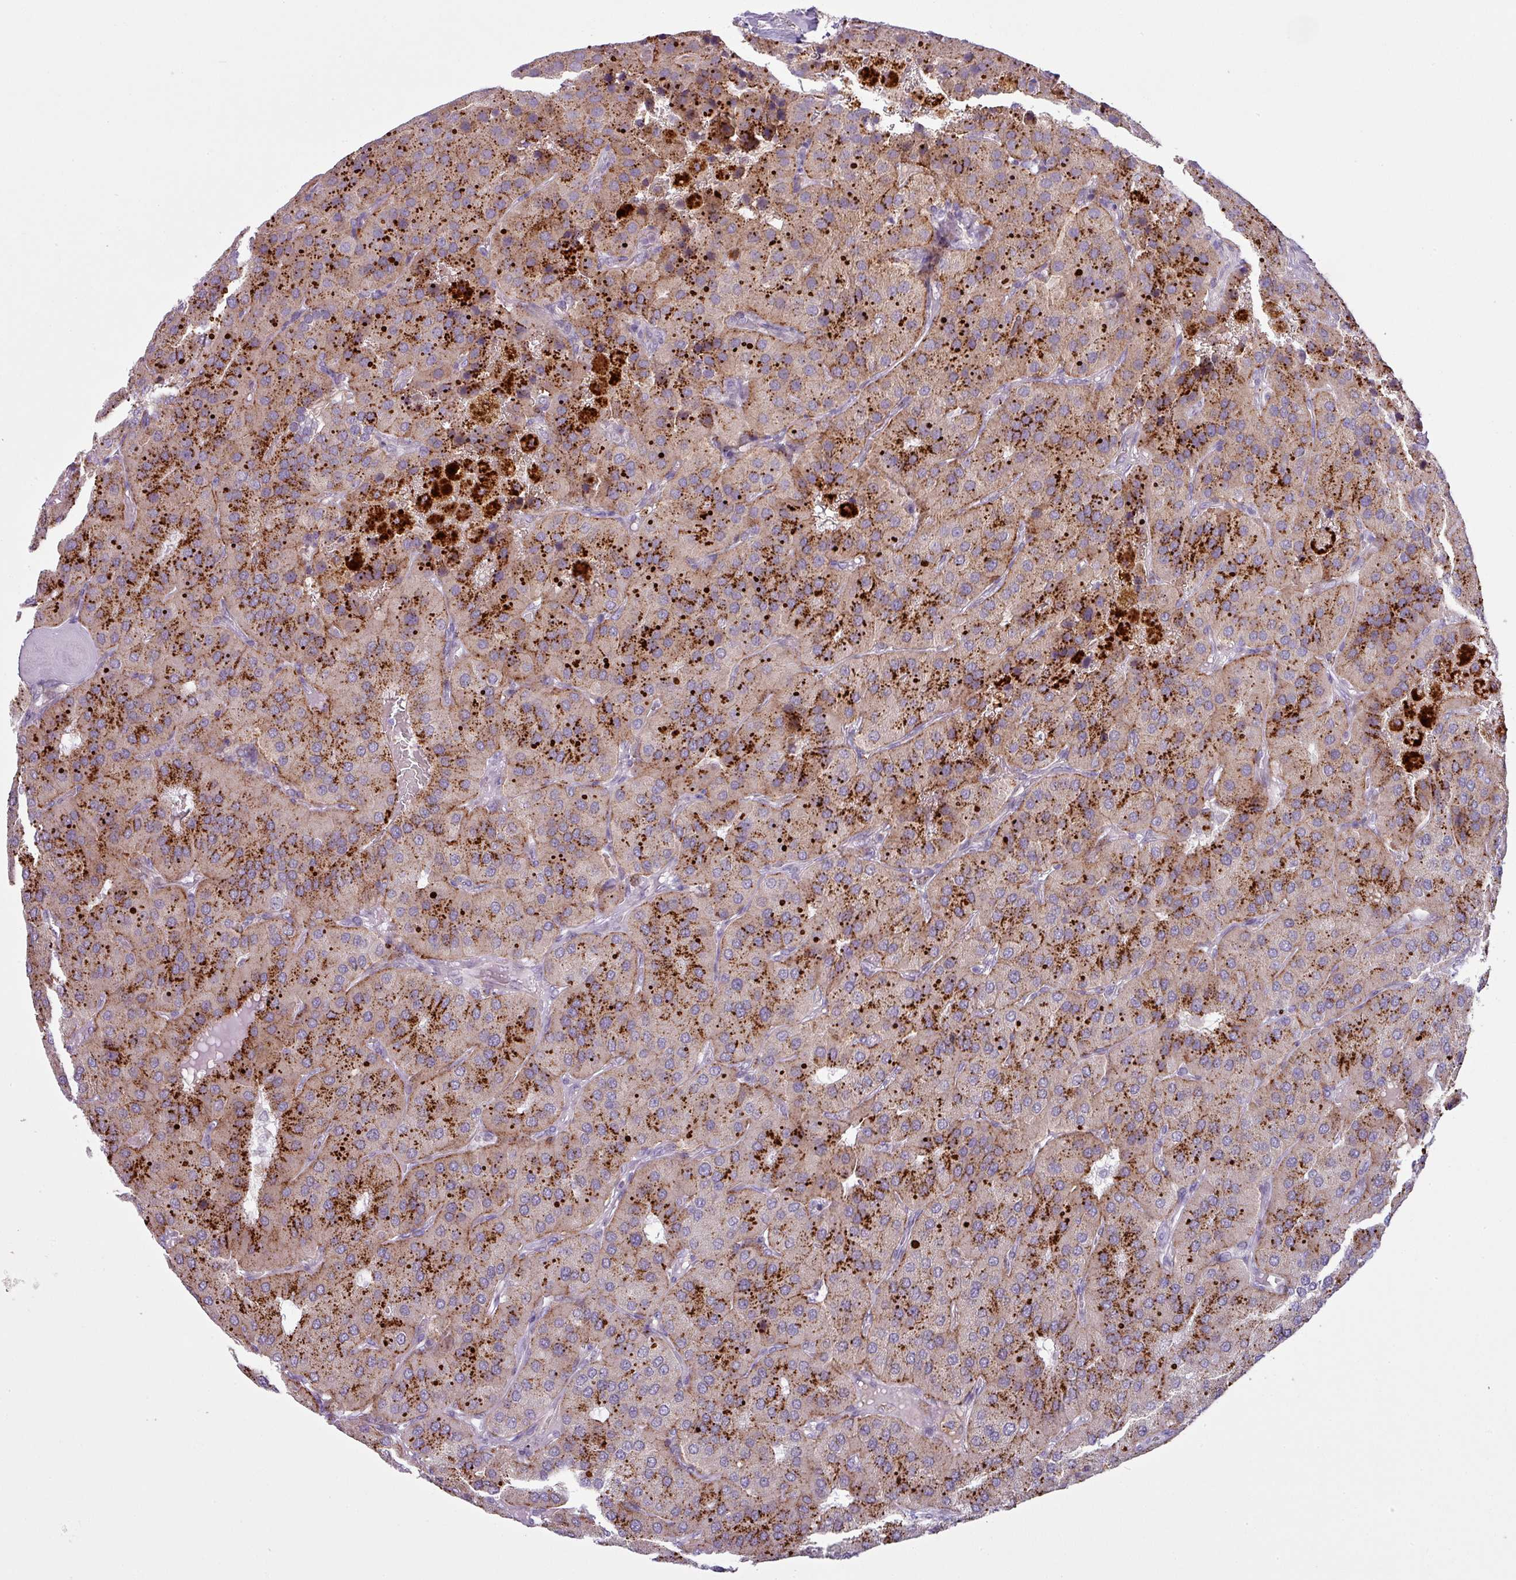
{"staining": {"intensity": "strong", "quantity": ">75%", "location": "cytoplasmic/membranous"}, "tissue": "parathyroid gland", "cell_type": "Glandular cells", "image_type": "normal", "snomed": [{"axis": "morphology", "description": "Normal tissue, NOS"}, {"axis": "morphology", "description": "Adenoma, NOS"}, {"axis": "topography", "description": "Parathyroid gland"}], "caption": "The photomicrograph reveals a brown stain indicating the presence of a protein in the cytoplasmic/membranous of glandular cells in parathyroid gland.", "gene": "MAP7D2", "patient": {"sex": "female", "age": 86}}